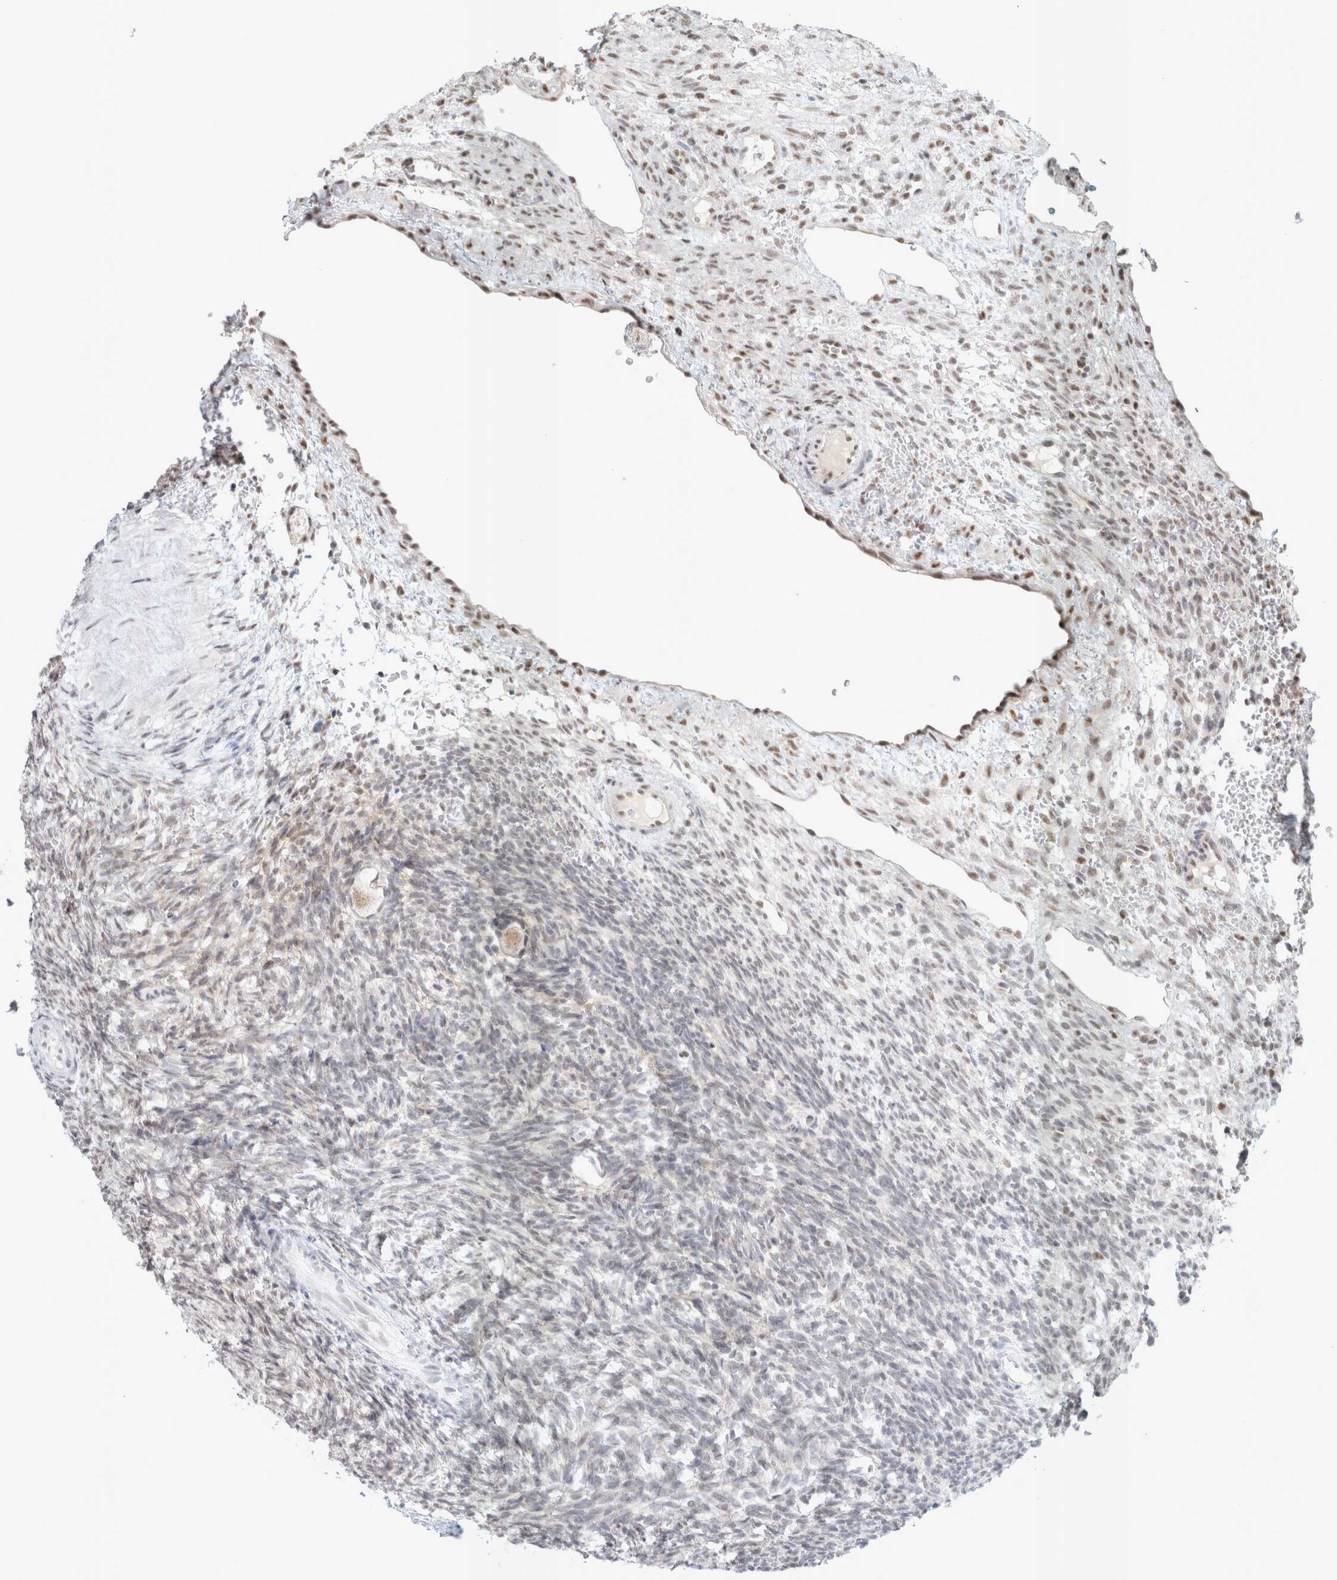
{"staining": {"intensity": "negative", "quantity": "none", "location": "none"}, "tissue": "ovary", "cell_type": "Follicle cells", "image_type": "normal", "snomed": [{"axis": "morphology", "description": "Normal tissue, NOS"}, {"axis": "topography", "description": "Ovary"}], "caption": "Immunohistochemistry histopathology image of normal human ovary stained for a protein (brown), which reveals no expression in follicle cells. (Brightfield microscopy of DAB (3,3'-diaminobenzidine) immunohistochemistry at high magnification).", "gene": "TRMT12", "patient": {"sex": "female", "age": 34}}